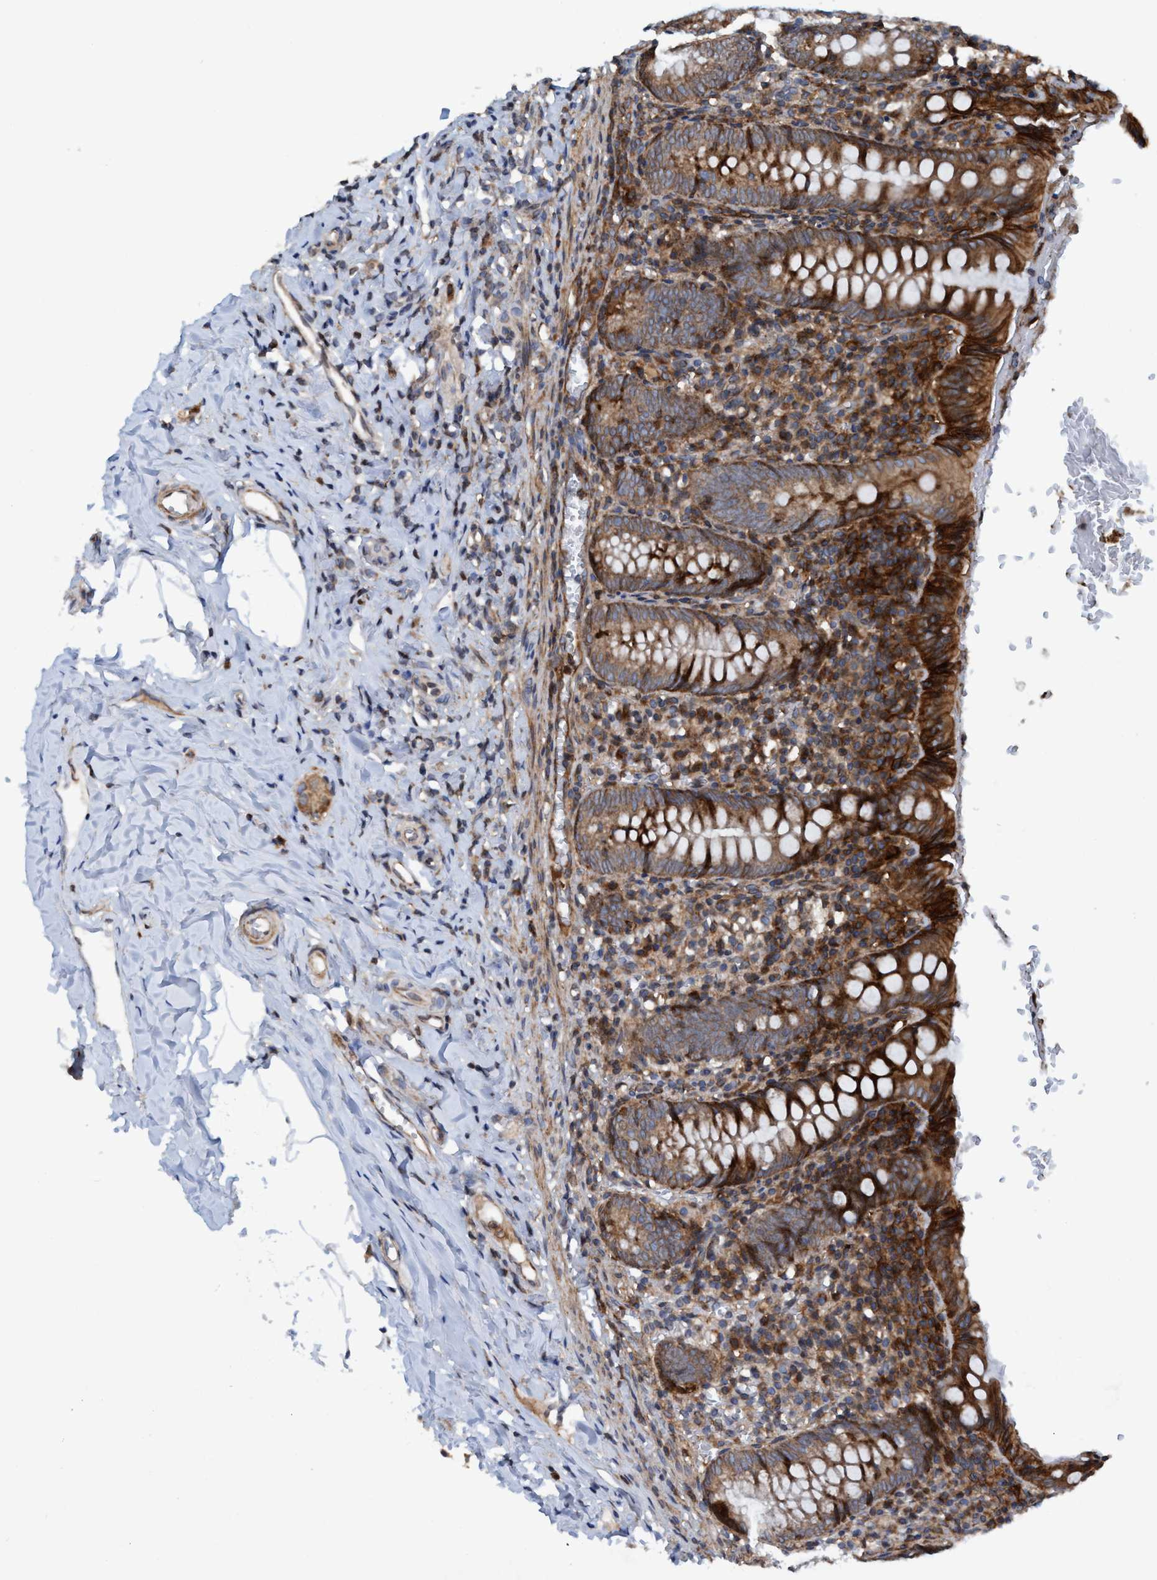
{"staining": {"intensity": "moderate", "quantity": ">75%", "location": "cytoplasmic/membranous"}, "tissue": "appendix", "cell_type": "Glandular cells", "image_type": "normal", "snomed": [{"axis": "morphology", "description": "Normal tissue, NOS"}, {"axis": "topography", "description": "Appendix"}], "caption": "Immunohistochemistry of benign human appendix displays medium levels of moderate cytoplasmic/membranous staining in approximately >75% of glandular cells.", "gene": "SLC16A3", "patient": {"sex": "female", "age": 10}}